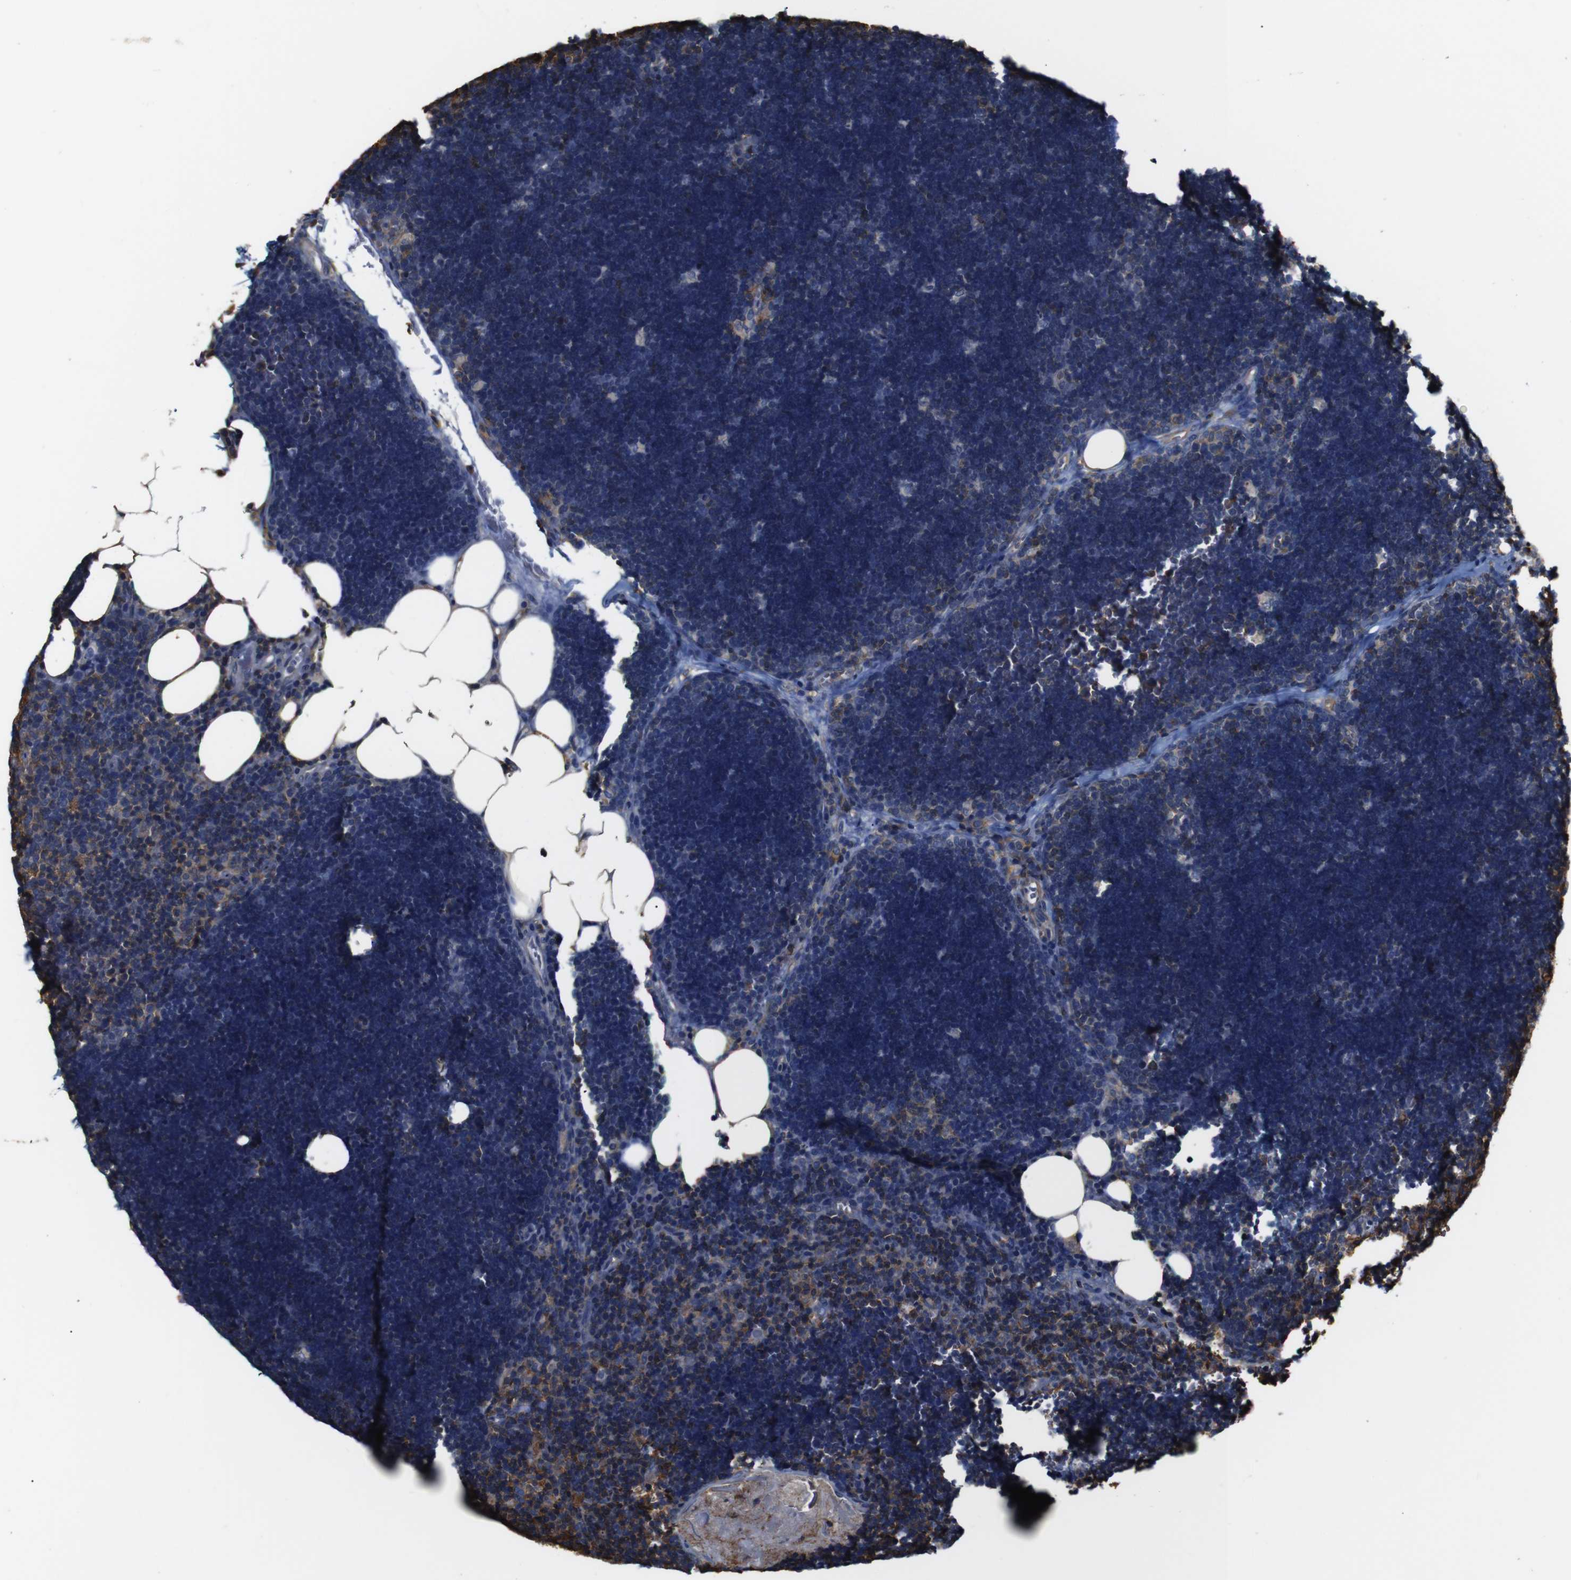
{"staining": {"intensity": "moderate", "quantity": "25%-75%", "location": "cytoplasmic/membranous"}, "tissue": "lymph node", "cell_type": "Germinal center cells", "image_type": "normal", "snomed": [{"axis": "morphology", "description": "Normal tissue, NOS"}, {"axis": "topography", "description": "Lymph node"}], "caption": "Immunohistochemical staining of benign lymph node reveals medium levels of moderate cytoplasmic/membranous positivity in about 25%-75% of germinal center cells.", "gene": "PI4KA", "patient": {"sex": "male", "age": 33}}